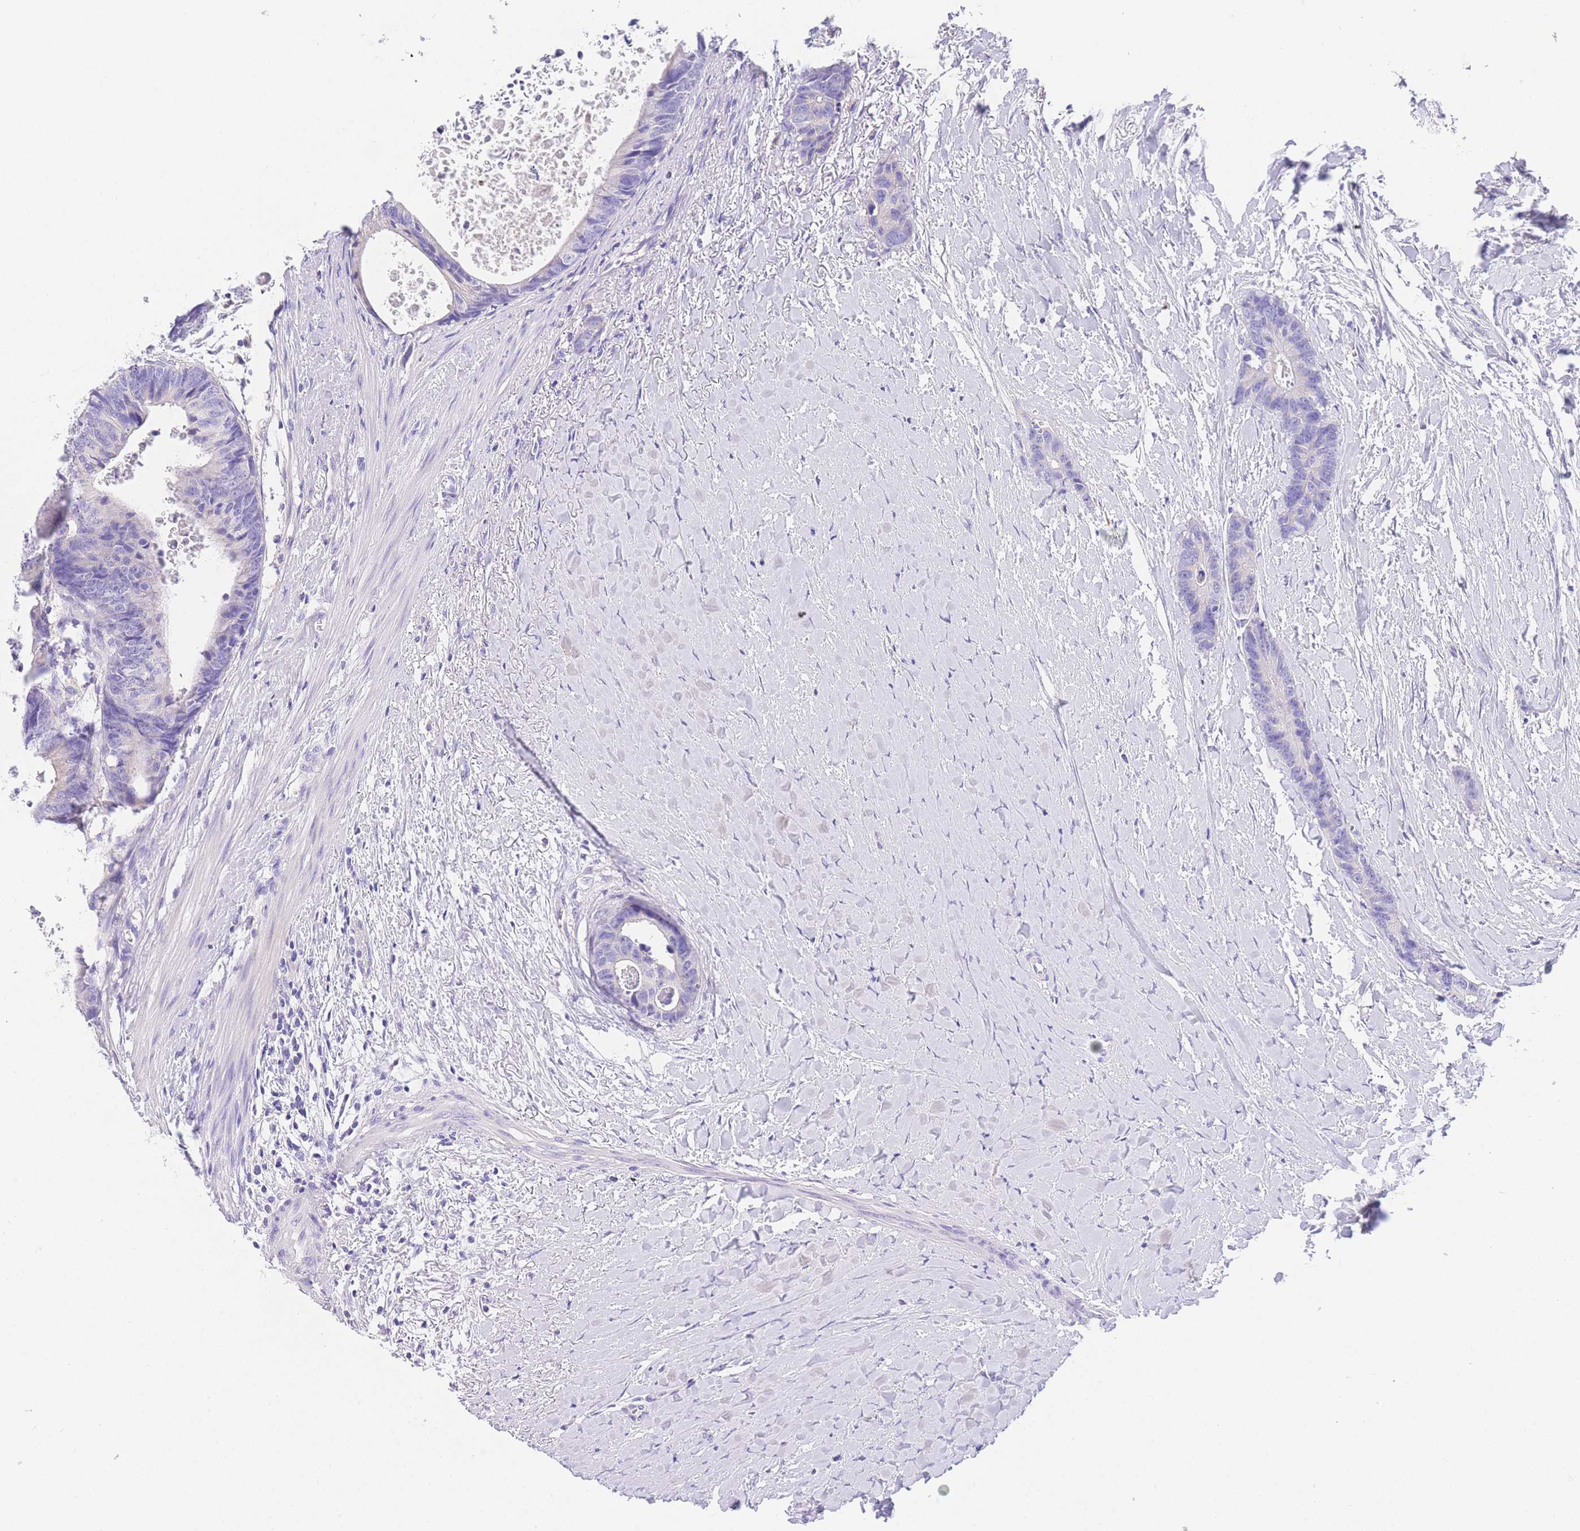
{"staining": {"intensity": "negative", "quantity": "none", "location": "none"}, "tissue": "colorectal cancer", "cell_type": "Tumor cells", "image_type": "cancer", "snomed": [{"axis": "morphology", "description": "Adenocarcinoma, NOS"}, {"axis": "topography", "description": "Colon"}], "caption": "A micrograph of colorectal adenocarcinoma stained for a protein shows no brown staining in tumor cells.", "gene": "EPN2", "patient": {"sex": "female", "age": 57}}